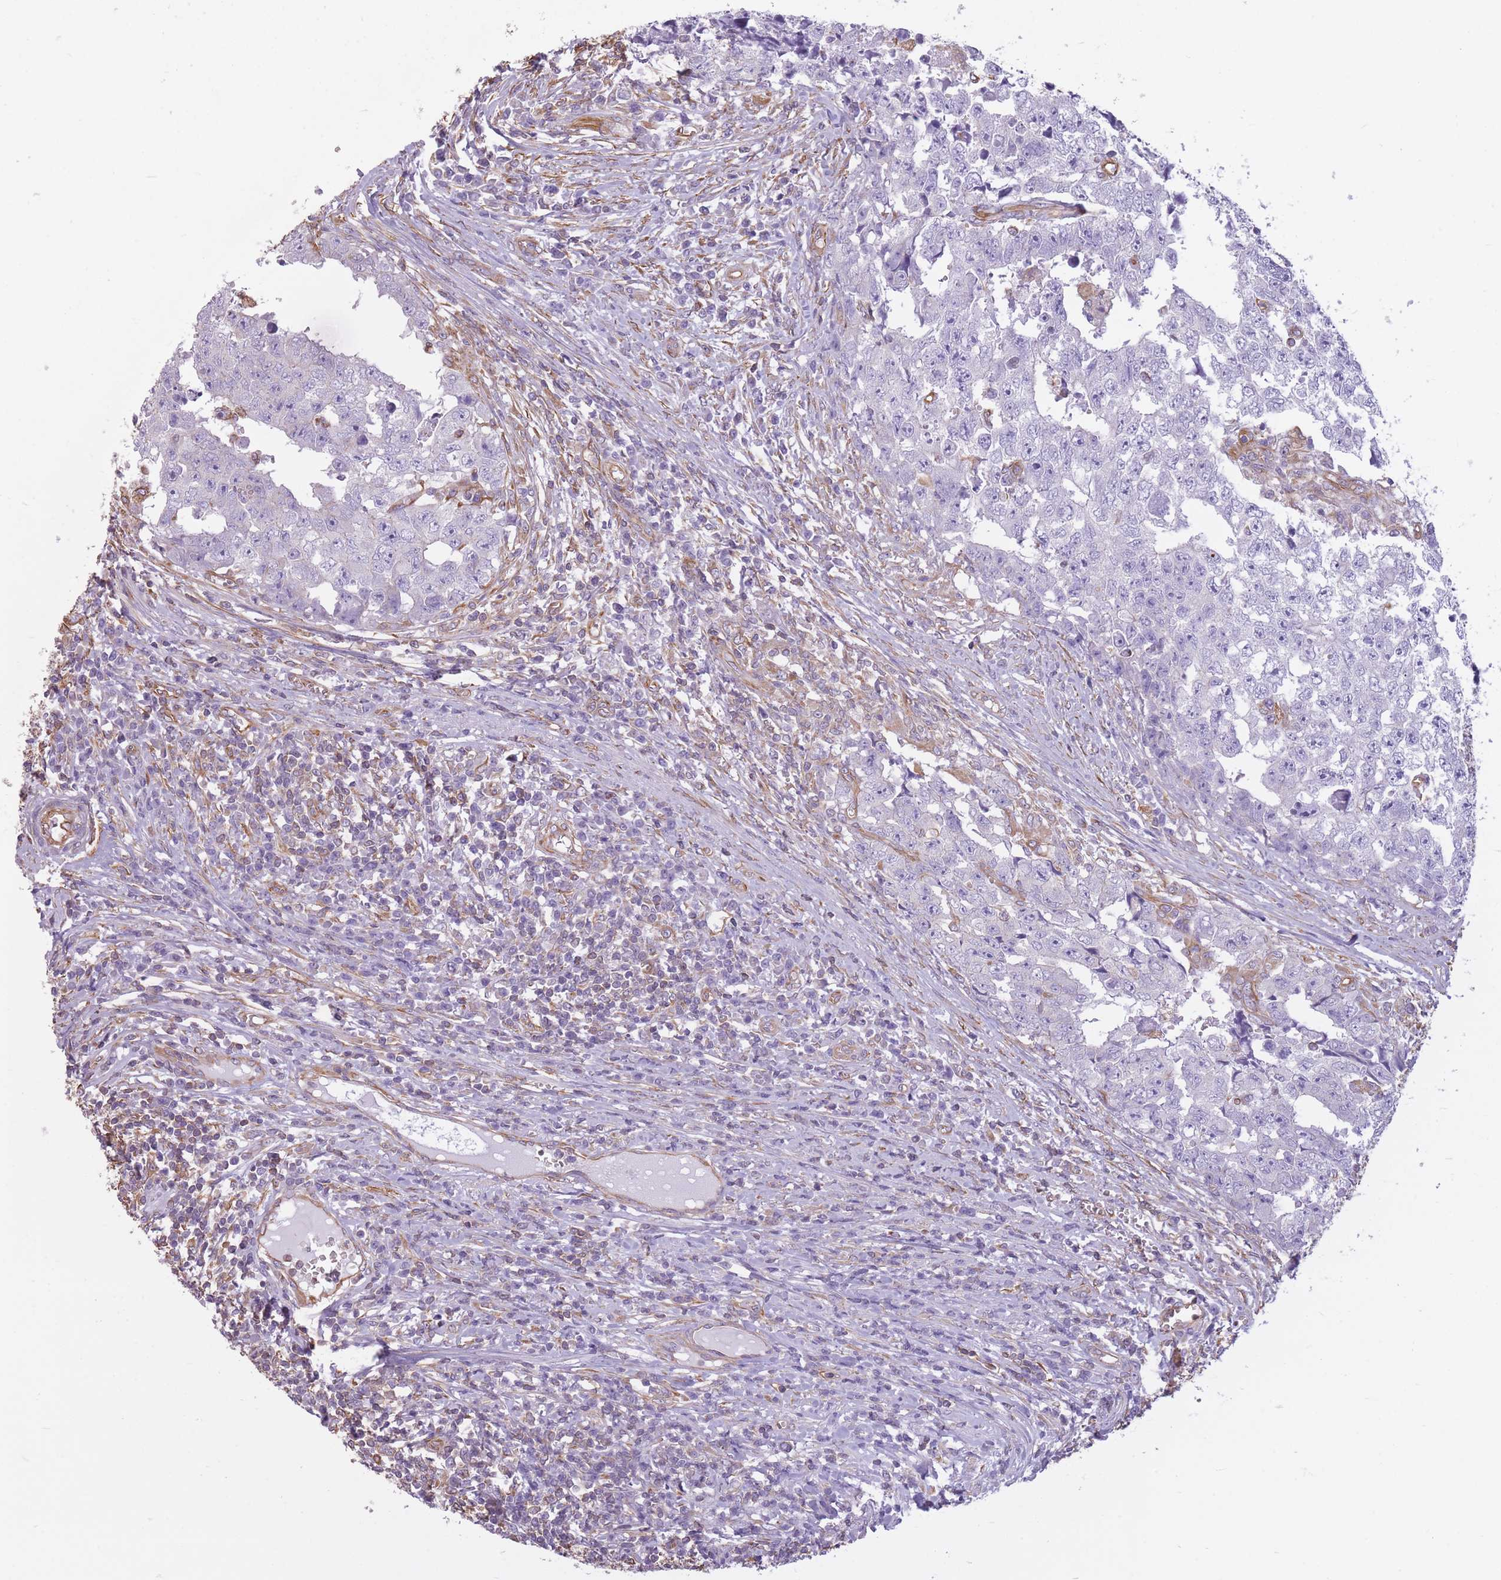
{"staining": {"intensity": "negative", "quantity": "none", "location": "none"}, "tissue": "testis cancer", "cell_type": "Tumor cells", "image_type": "cancer", "snomed": [{"axis": "morphology", "description": "Carcinoma, Embryonal, NOS"}, {"axis": "topography", "description": "Testis"}], "caption": "Protein analysis of testis cancer shows no significant positivity in tumor cells.", "gene": "ADD1", "patient": {"sex": "male", "age": 25}}